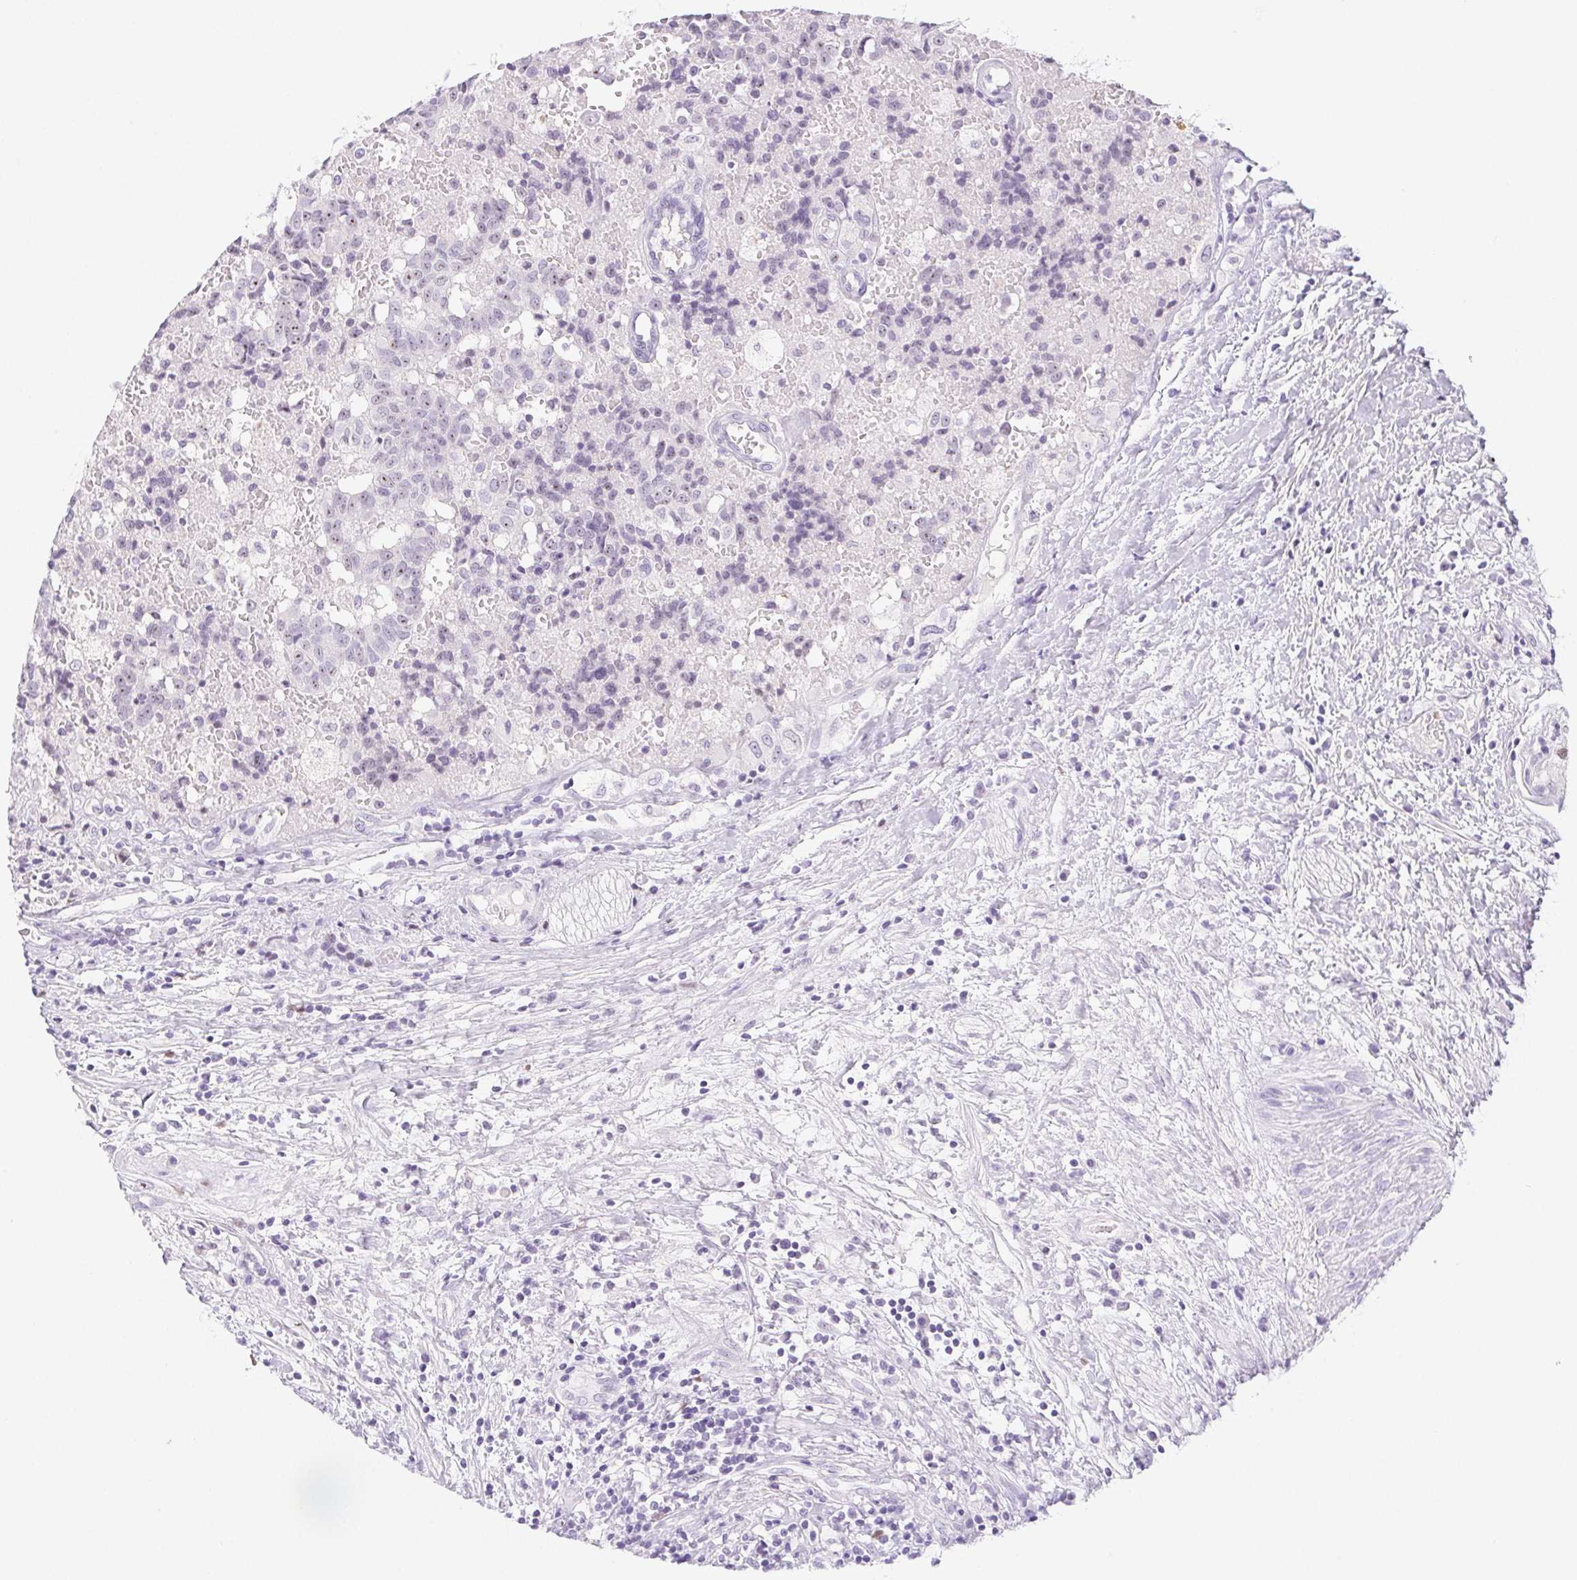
{"staining": {"intensity": "weak", "quantity": "<25%", "location": "nuclear"}, "tissue": "prostate cancer", "cell_type": "Tumor cells", "image_type": "cancer", "snomed": [{"axis": "morphology", "description": "Adenocarcinoma, High grade"}, {"axis": "topography", "description": "Prostate and seminal vesicle, NOS"}], "caption": "The immunohistochemistry photomicrograph has no significant positivity in tumor cells of prostate high-grade adenocarcinoma tissue.", "gene": "ST8SIA3", "patient": {"sex": "male", "age": 60}}